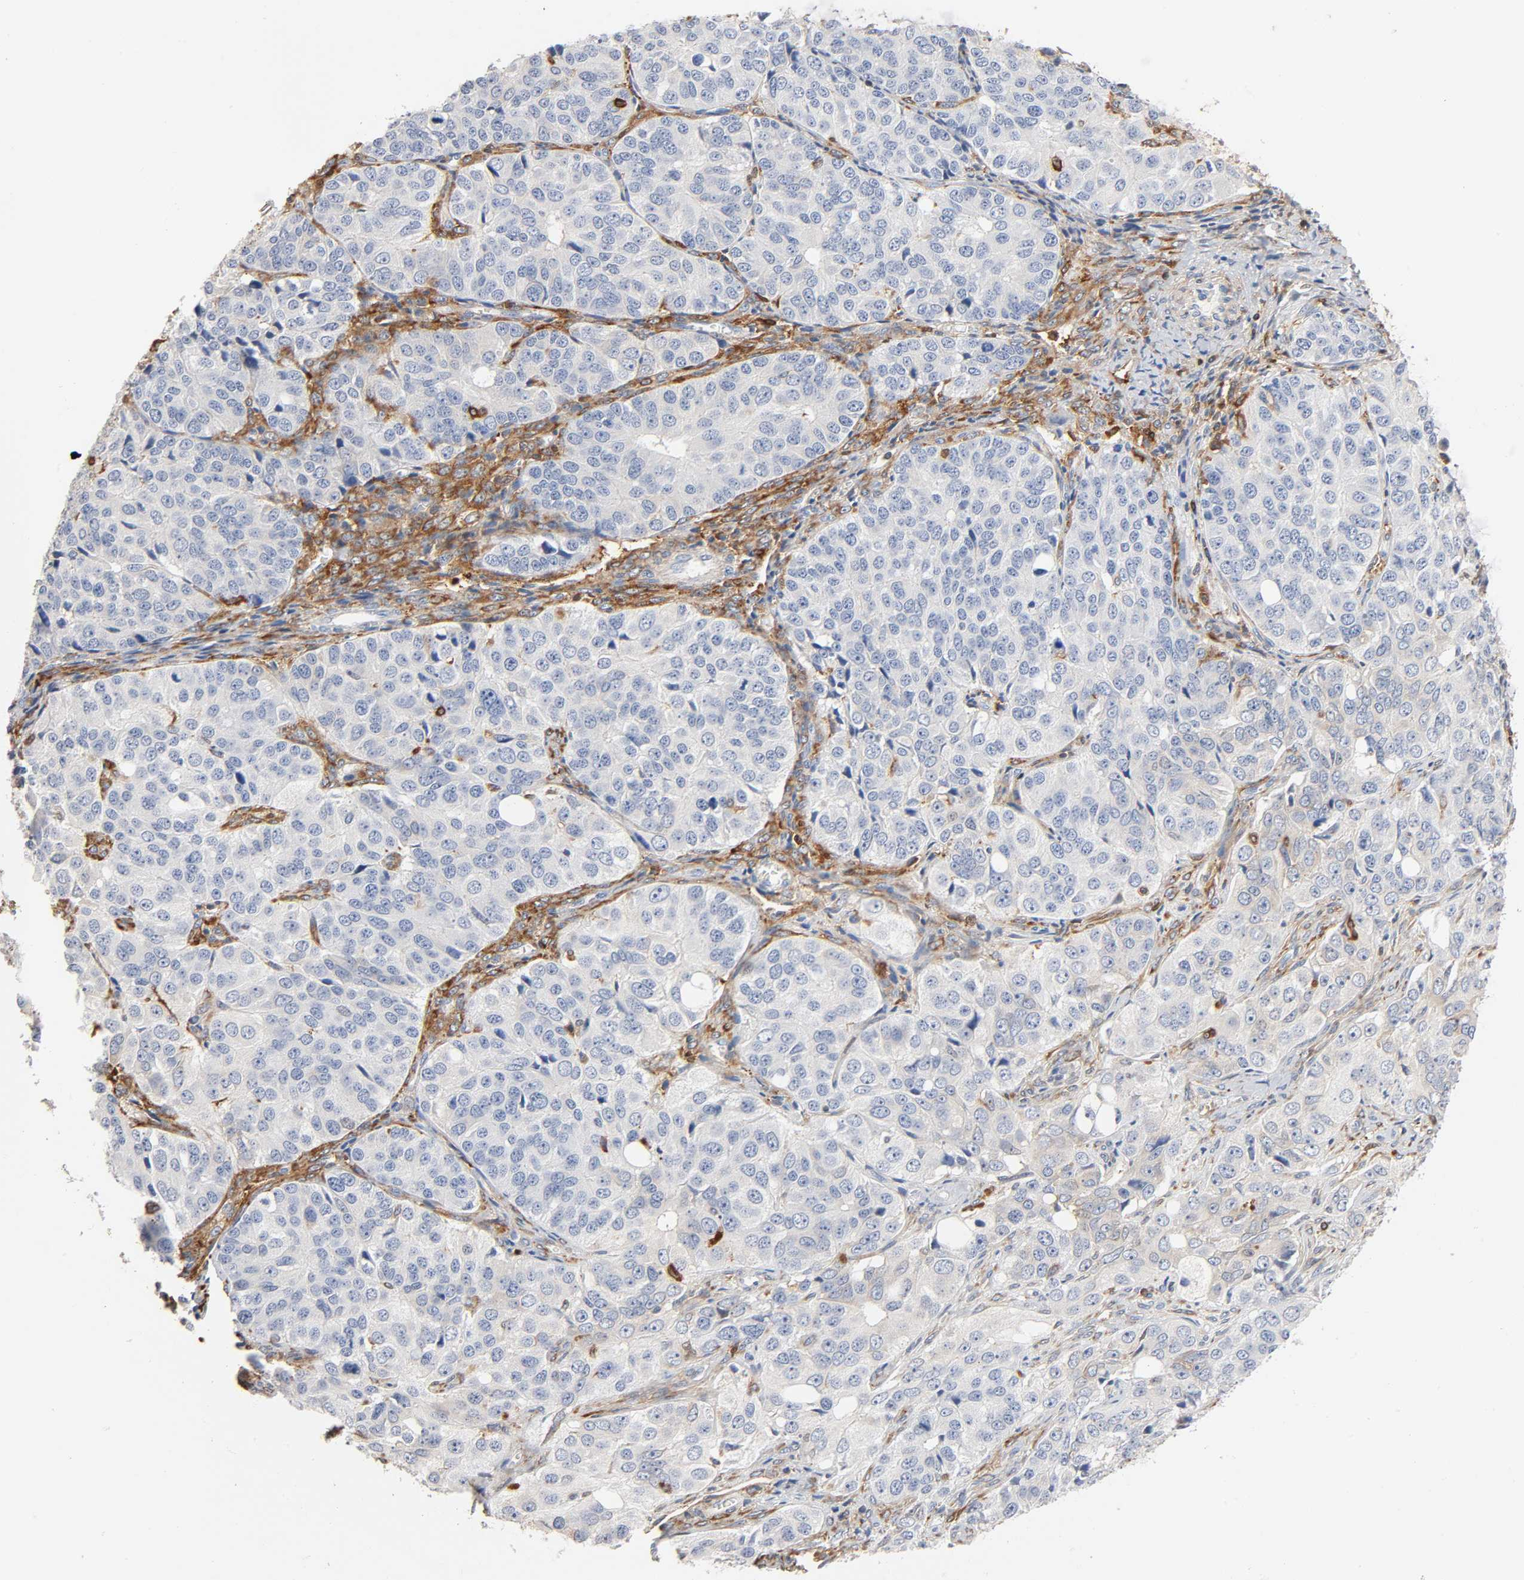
{"staining": {"intensity": "negative", "quantity": "none", "location": "none"}, "tissue": "ovarian cancer", "cell_type": "Tumor cells", "image_type": "cancer", "snomed": [{"axis": "morphology", "description": "Carcinoma, endometroid"}, {"axis": "topography", "description": "Ovary"}], "caption": "Immunohistochemistry (IHC) histopathology image of neoplastic tissue: ovarian cancer (endometroid carcinoma) stained with DAB reveals no significant protein positivity in tumor cells.", "gene": "BIN1", "patient": {"sex": "female", "age": 51}}